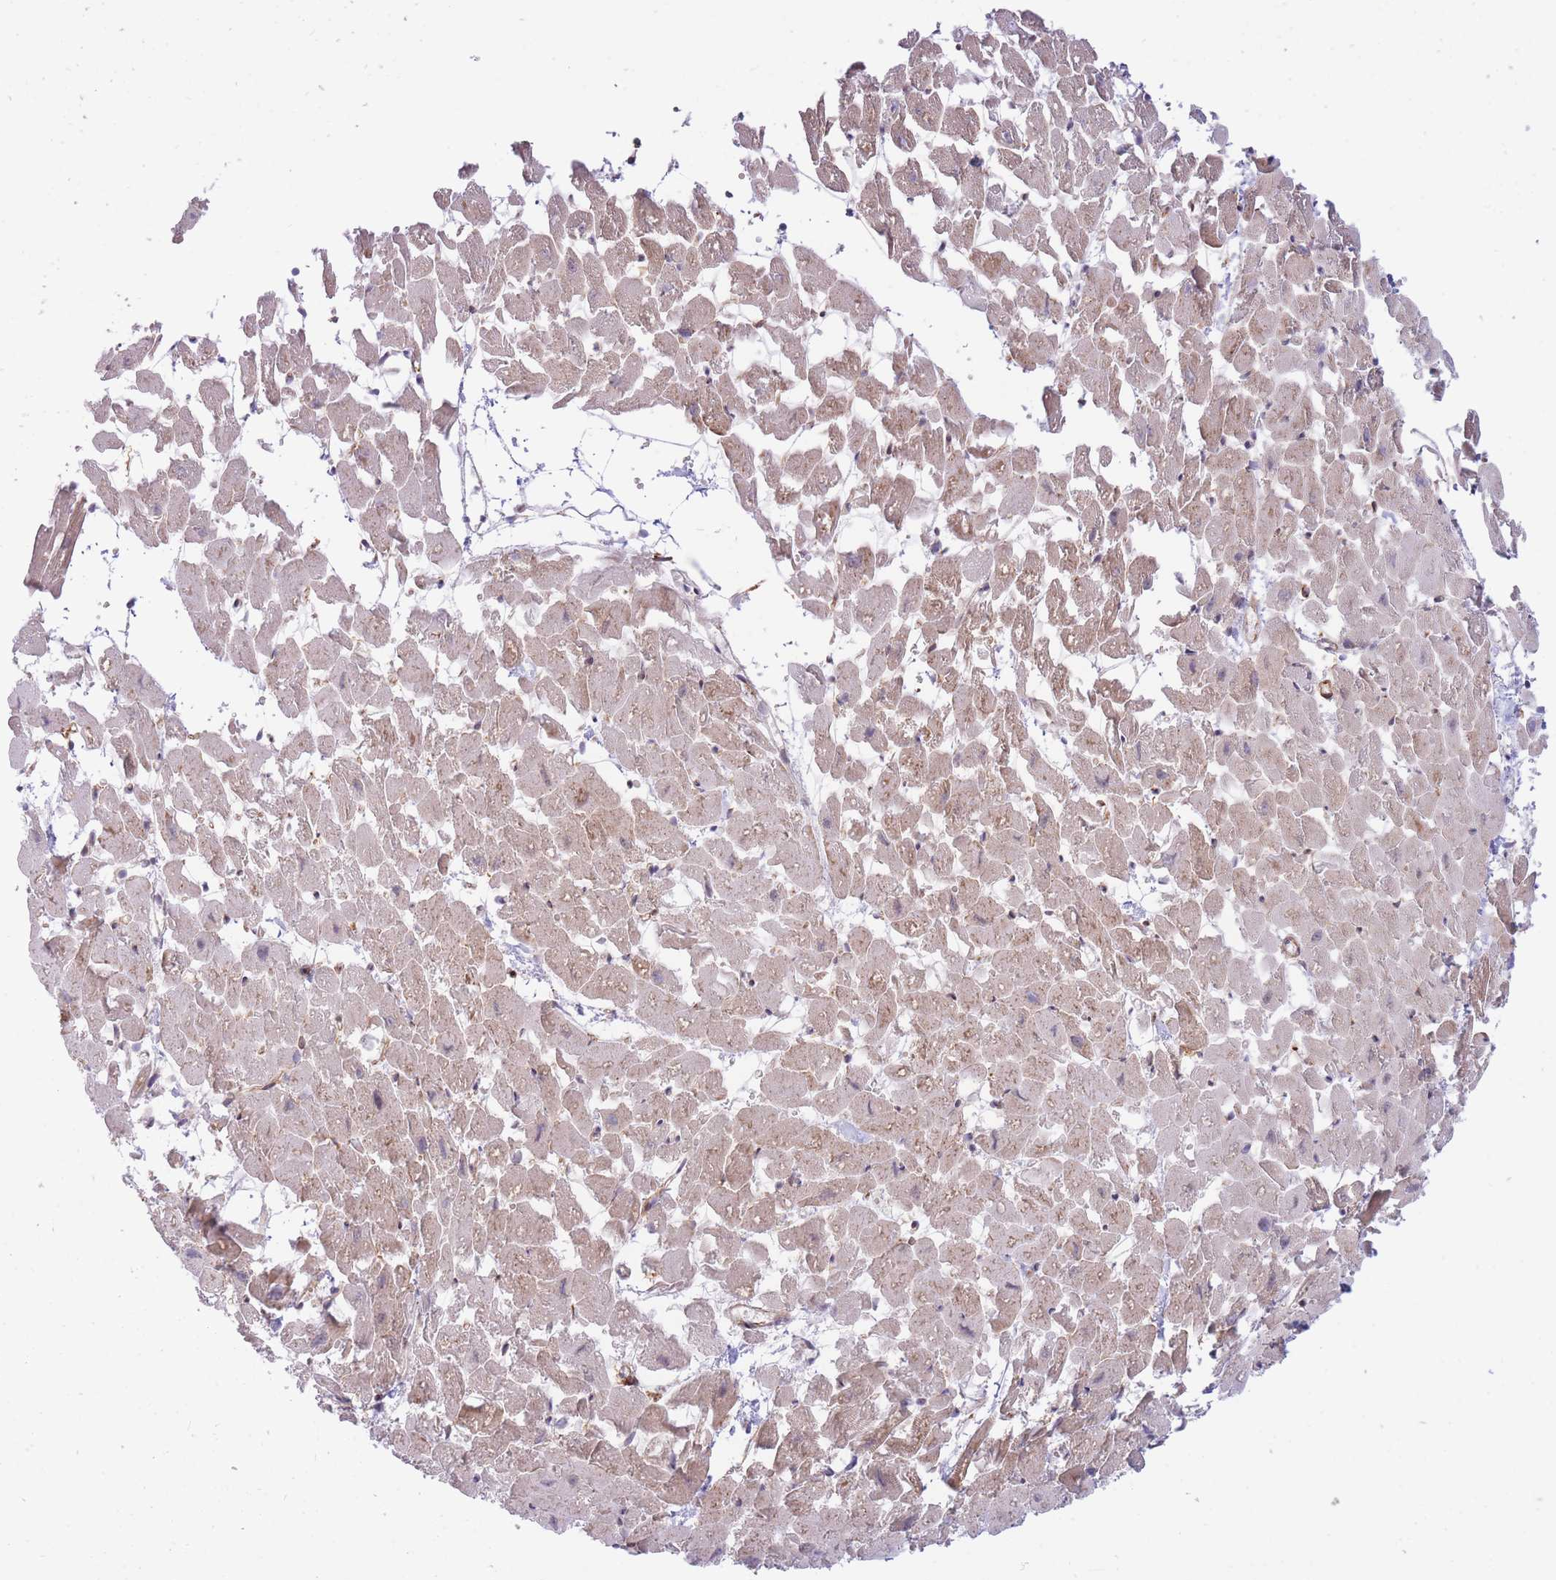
{"staining": {"intensity": "strong", "quantity": "25%-75%", "location": "cytoplasmic/membranous"}, "tissue": "heart muscle", "cell_type": "Cardiomyocytes", "image_type": "normal", "snomed": [{"axis": "morphology", "description": "Normal tissue, NOS"}, {"axis": "topography", "description": "Heart"}], "caption": "This micrograph demonstrates immunohistochemistry (IHC) staining of benign human heart muscle, with high strong cytoplasmic/membranous staining in approximately 25%-75% of cardiomyocytes.", "gene": "CYP2B6", "patient": {"sex": "female", "age": 64}}